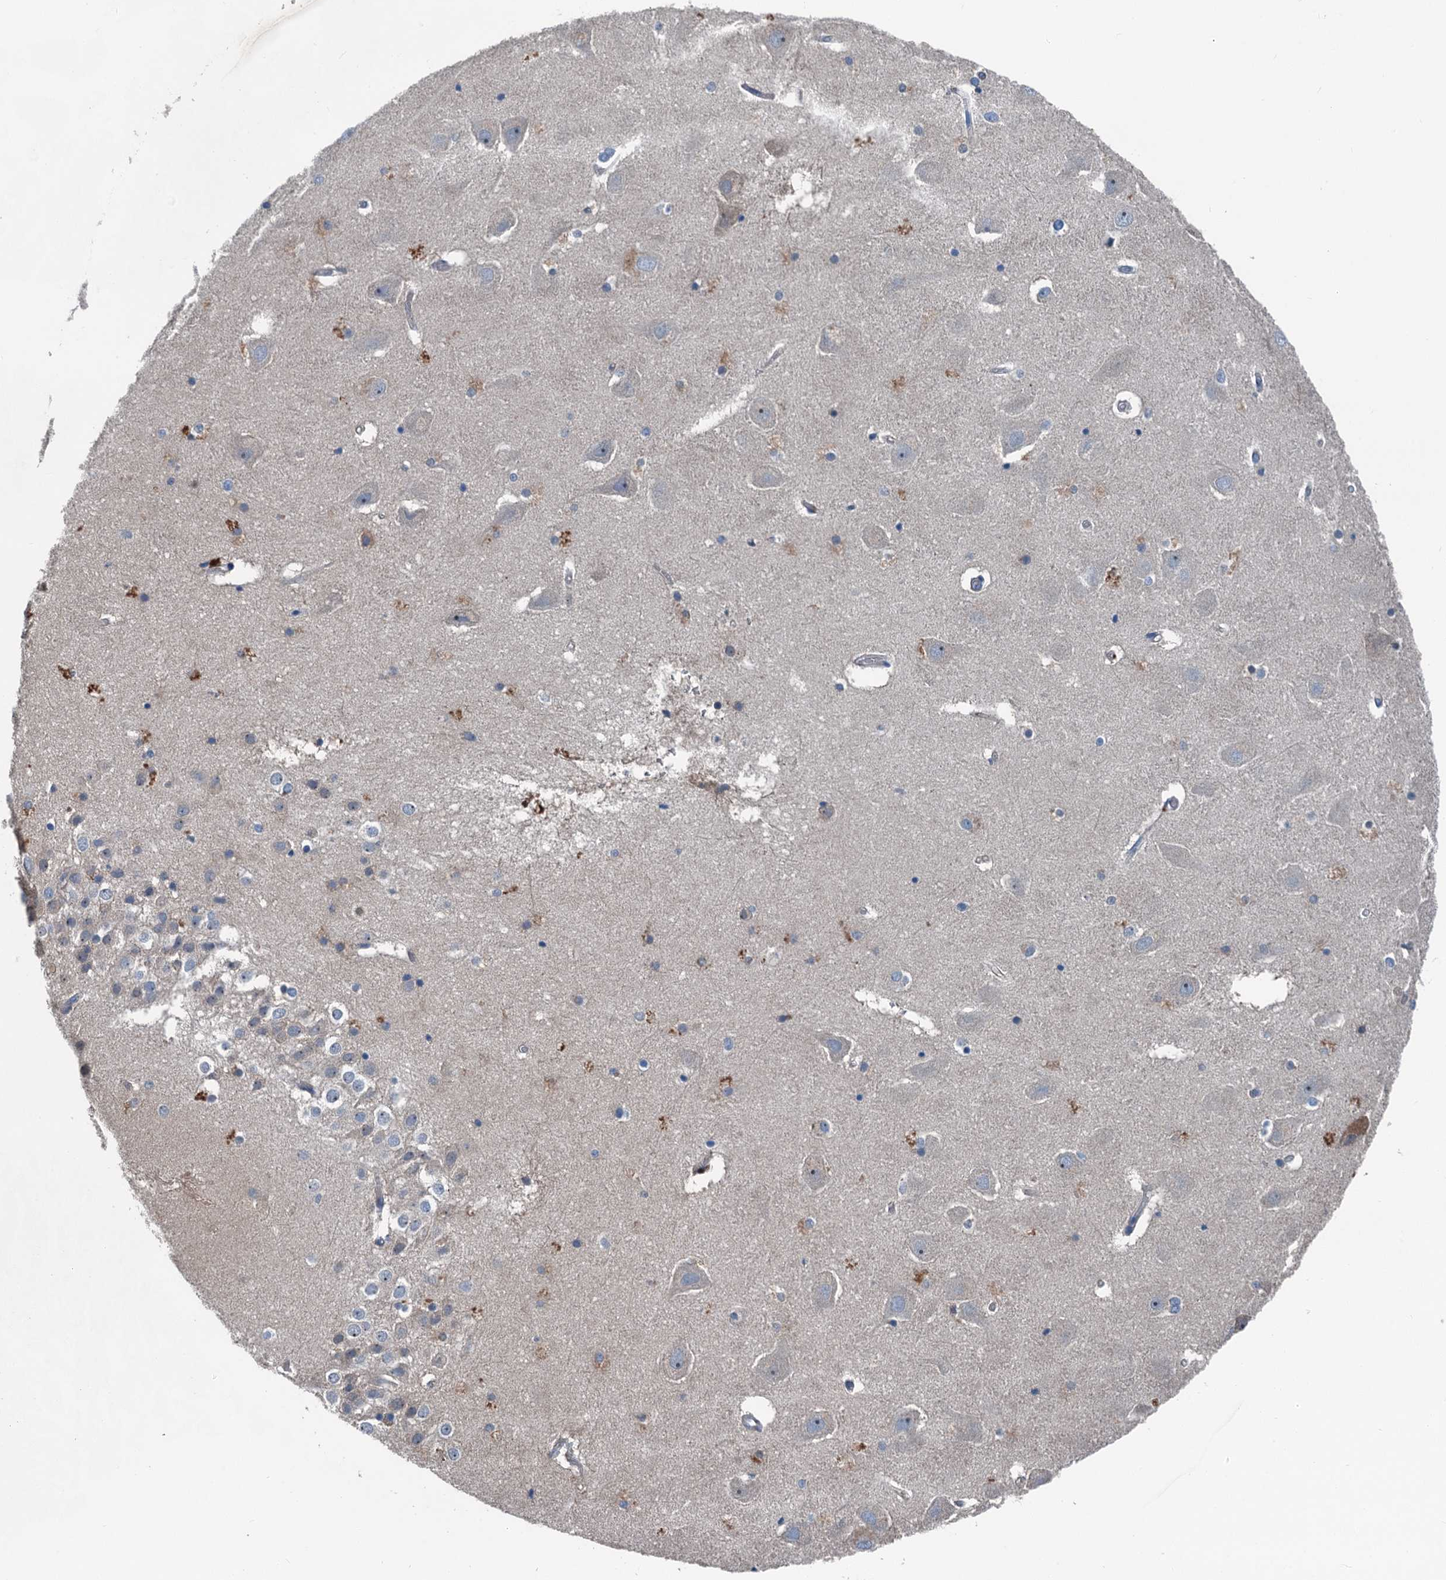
{"staining": {"intensity": "moderate", "quantity": "<25%", "location": "cytoplasmic/membranous"}, "tissue": "hippocampus", "cell_type": "Glial cells", "image_type": "normal", "snomed": [{"axis": "morphology", "description": "Normal tissue, NOS"}, {"axis": "topography", "description": "Hippocampus"}], "caption": "Immunohistochemical staining of unremarkable human hippocampus demonstrates moderate cytoplasmic/membranous protein staining in approximately <25% of glial cells.", "gene": "PDSS1", "patient": {"sex": "female", "age": 52}}